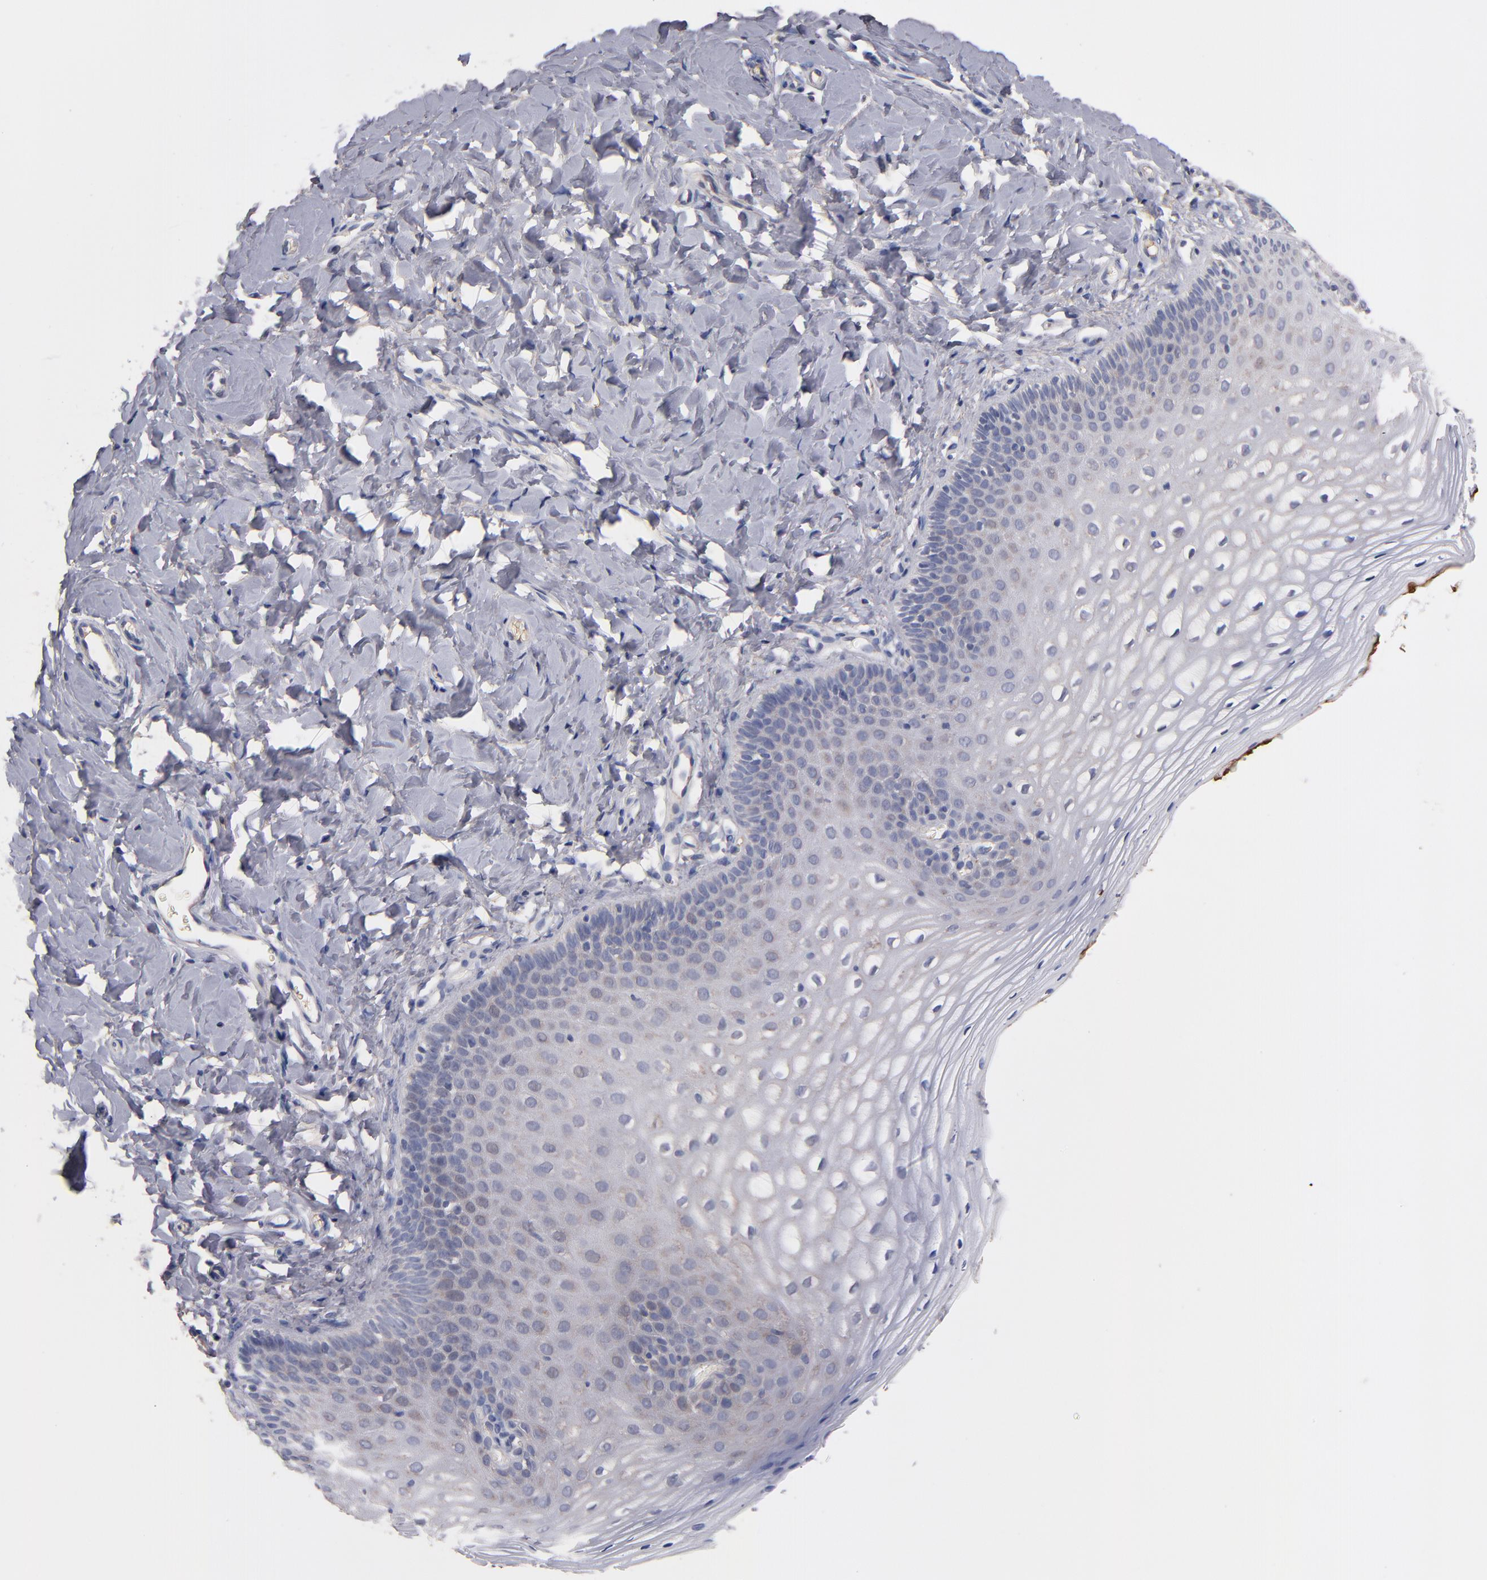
{"staining": {"intensity": "weak", "quantity": "<25%", "location": "cytoplasmic/membranous"}, "tissue": "vagina", "cell_type": "Squamous epithelial cells", "image_type": "normal", "snomed": [{"axis": "morphology", "description": "Normal tissue, NOS"}, {"axis": "topography", "description": "Vagina"}], "caption": "Benign vagina was stained to show a protein in brown. There is no significant expression in squamous epithelial cells. (Stains: DAB immunohistochemistry with hematoxylin counter stain, Microscopy: brightfield microscopy at high magnification).", "gene": "DACT1", "patient": {"sex": "female", "age": 55}}